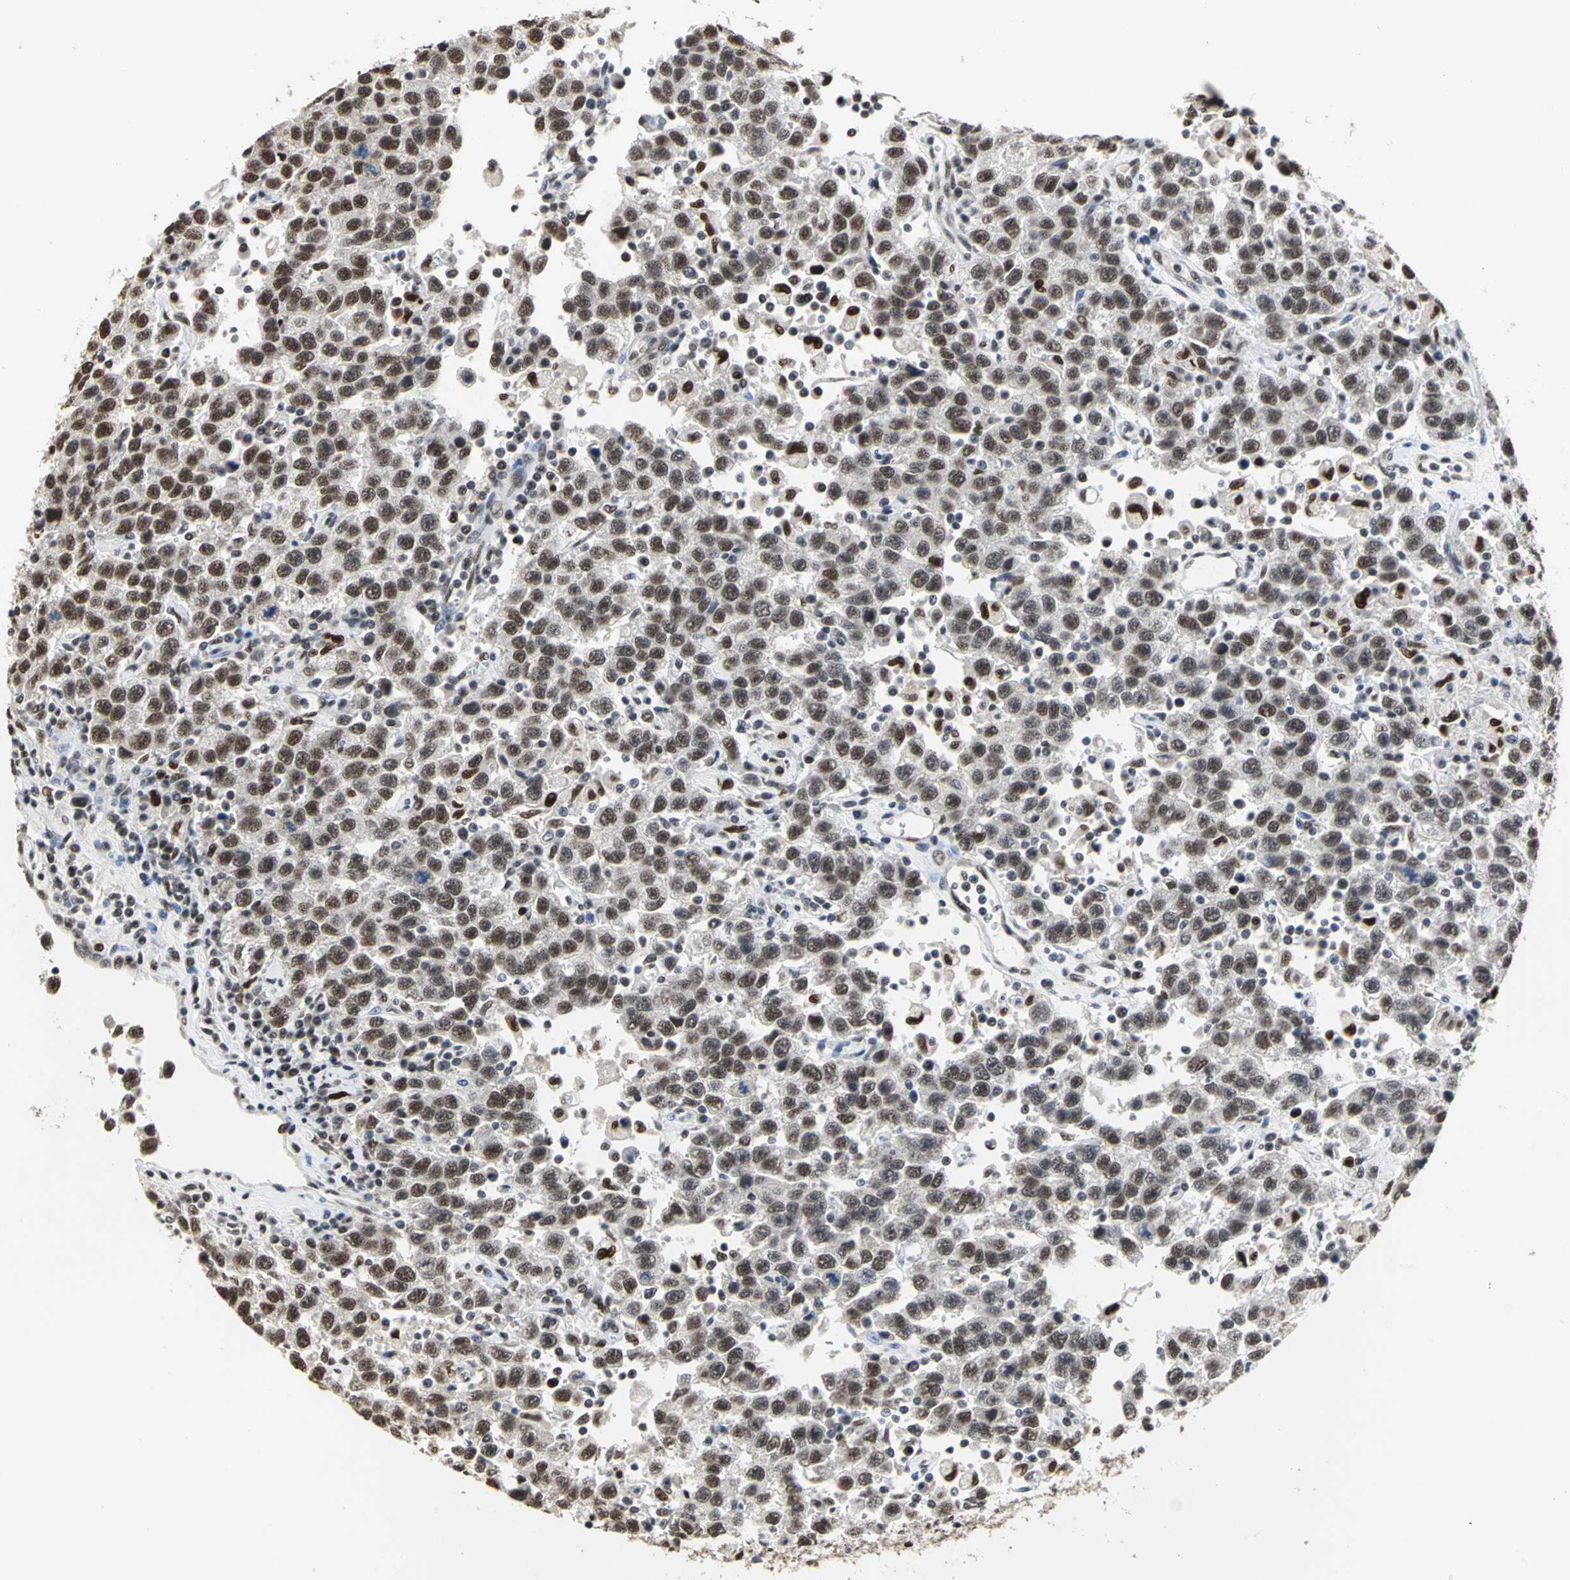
{"staining": {"intensity": "strong", "quantity": ">75%", "location": "nuclear"}, "tissue": "testis cancer", "cell_type": "Tumor cells", "image_type": "cancer", "snomed": [{"axis": "morphology", "description": "Seminoma, NOS"}, {"axis": "topography", "description": "Testis"}], "caption": "Protein expression analysis of human testis seminoma reveals strong nuclear expression in about >75% of tumor cells.", "gene": "CCDC88C", "patient": {"sex": "male", "age": 41}}